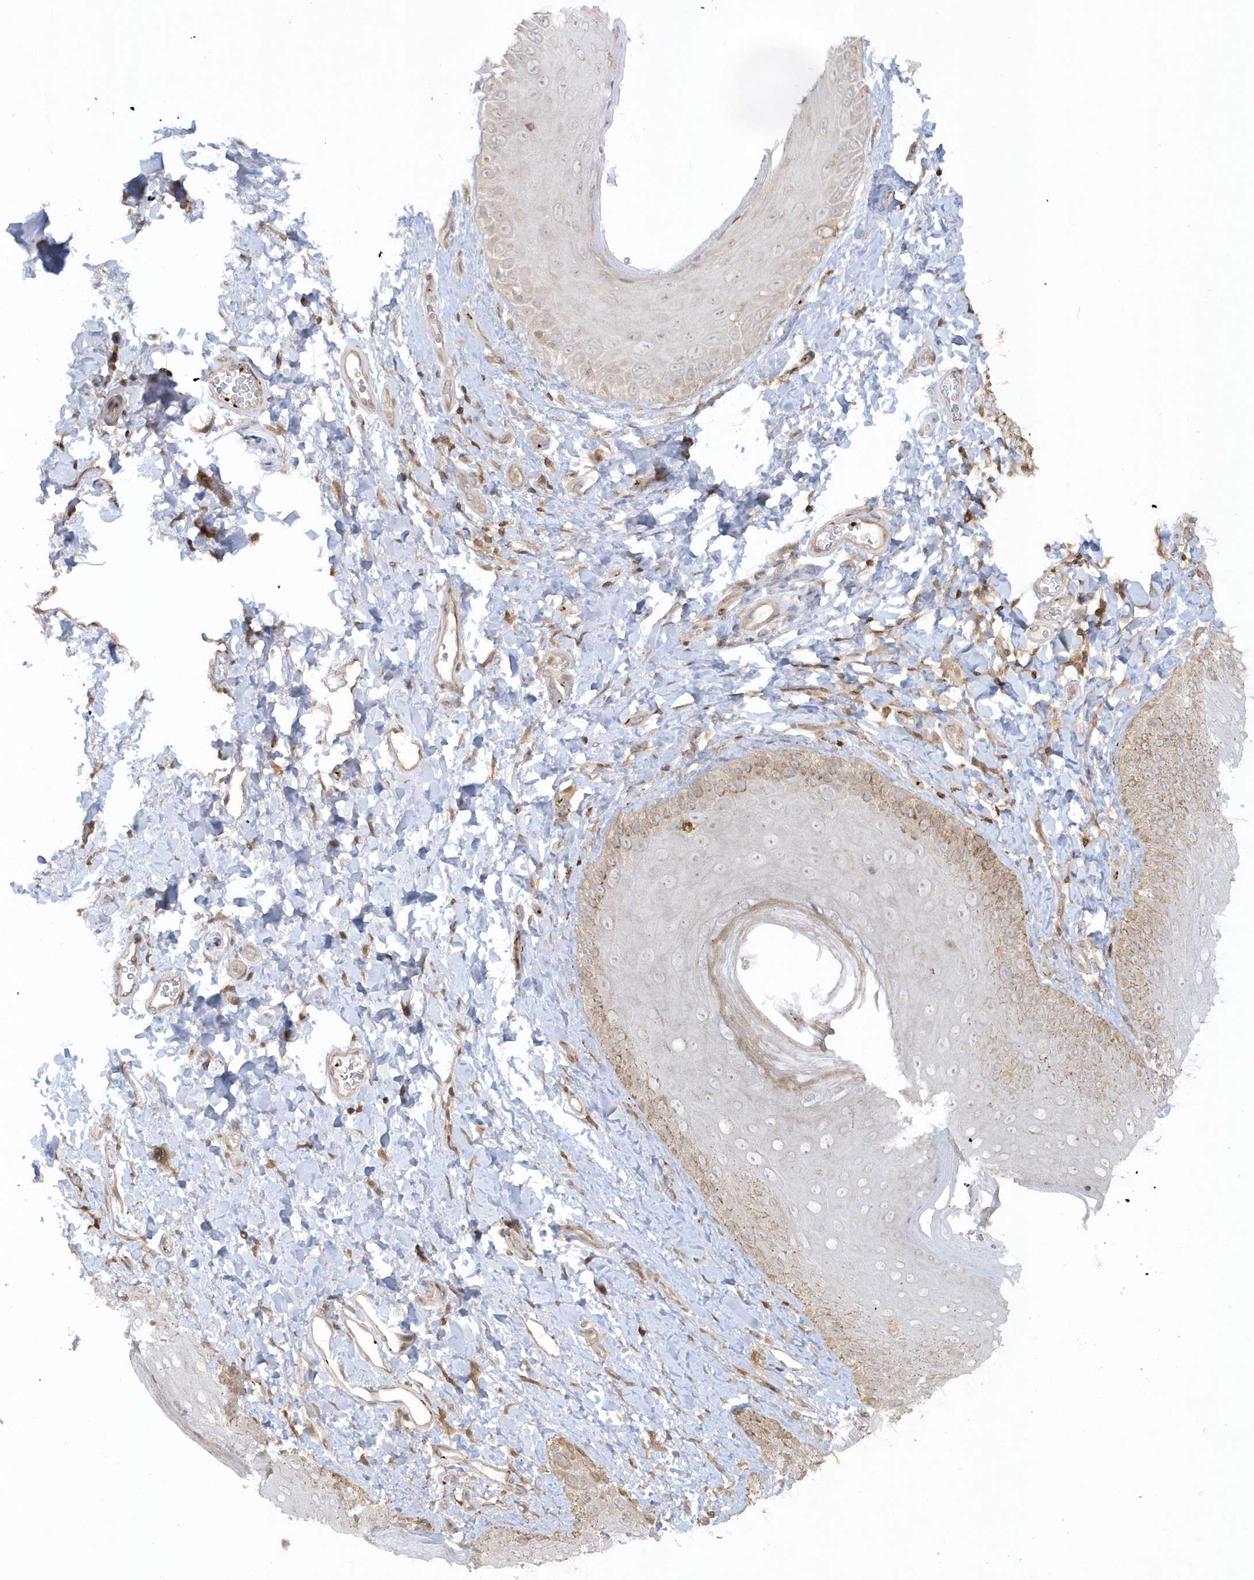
{"staining": {"intensity": "weak", "quantity": "<25%", "location": "cytoplasmic/membranous"}, "tissue": "skin", "cell_type": "Epidermal cells", "image_type": "normal", "snomed": [{"axis": "morphology", "description": "Normal tissue, NOS"}, {"axis": "topography", "description": "Anal"}], "caption": "Immunohistochemistry of benign human skin demonstrates no positivity in epidermal cells. (DAB immunohistochemistry, high magnification).", "gene": "BSN", "patient": {"sex": "male", "age": 44}}